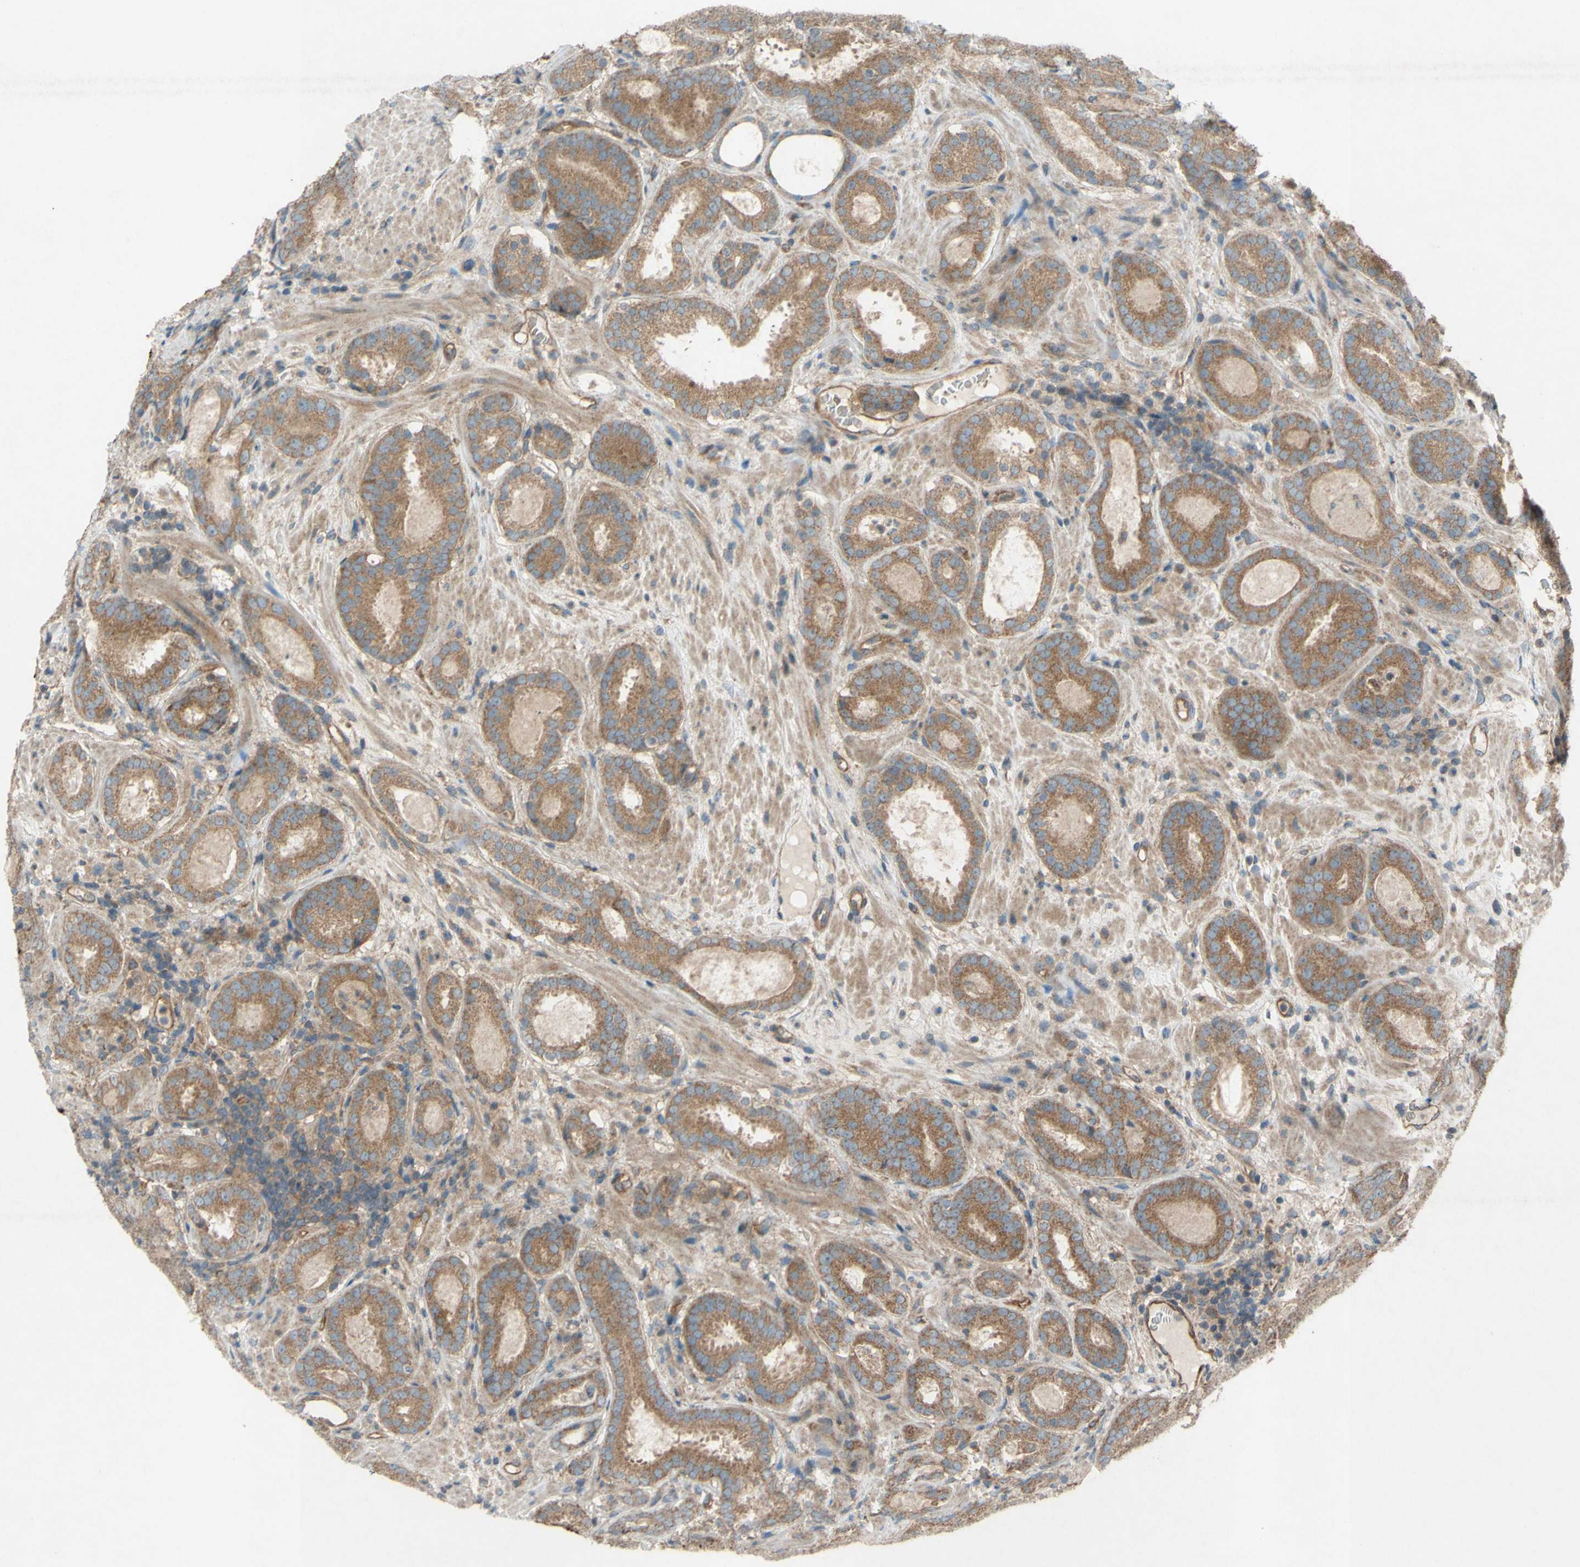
{"staining": {"intensity": "moderate", "quantity": ">75%", "location": "cytoplasmic/membranous"}, "tissue": "prostate cancer", "cell_type": "Tumor cells", "image_type": "cancer", "snomed": [{"axis": "morphology", "description": "Adenocarcinoma, Low grade"}, {"axis": "topography", "description": "Prostate"}], "caption": "Immunohistochemical staining of human prostate cancer shows medium levels of moderate cytoplasmic/membranous expression in about >75% of tumor cells.", "gene": "TST", "patient": {"sex": "male", "age": 69}}